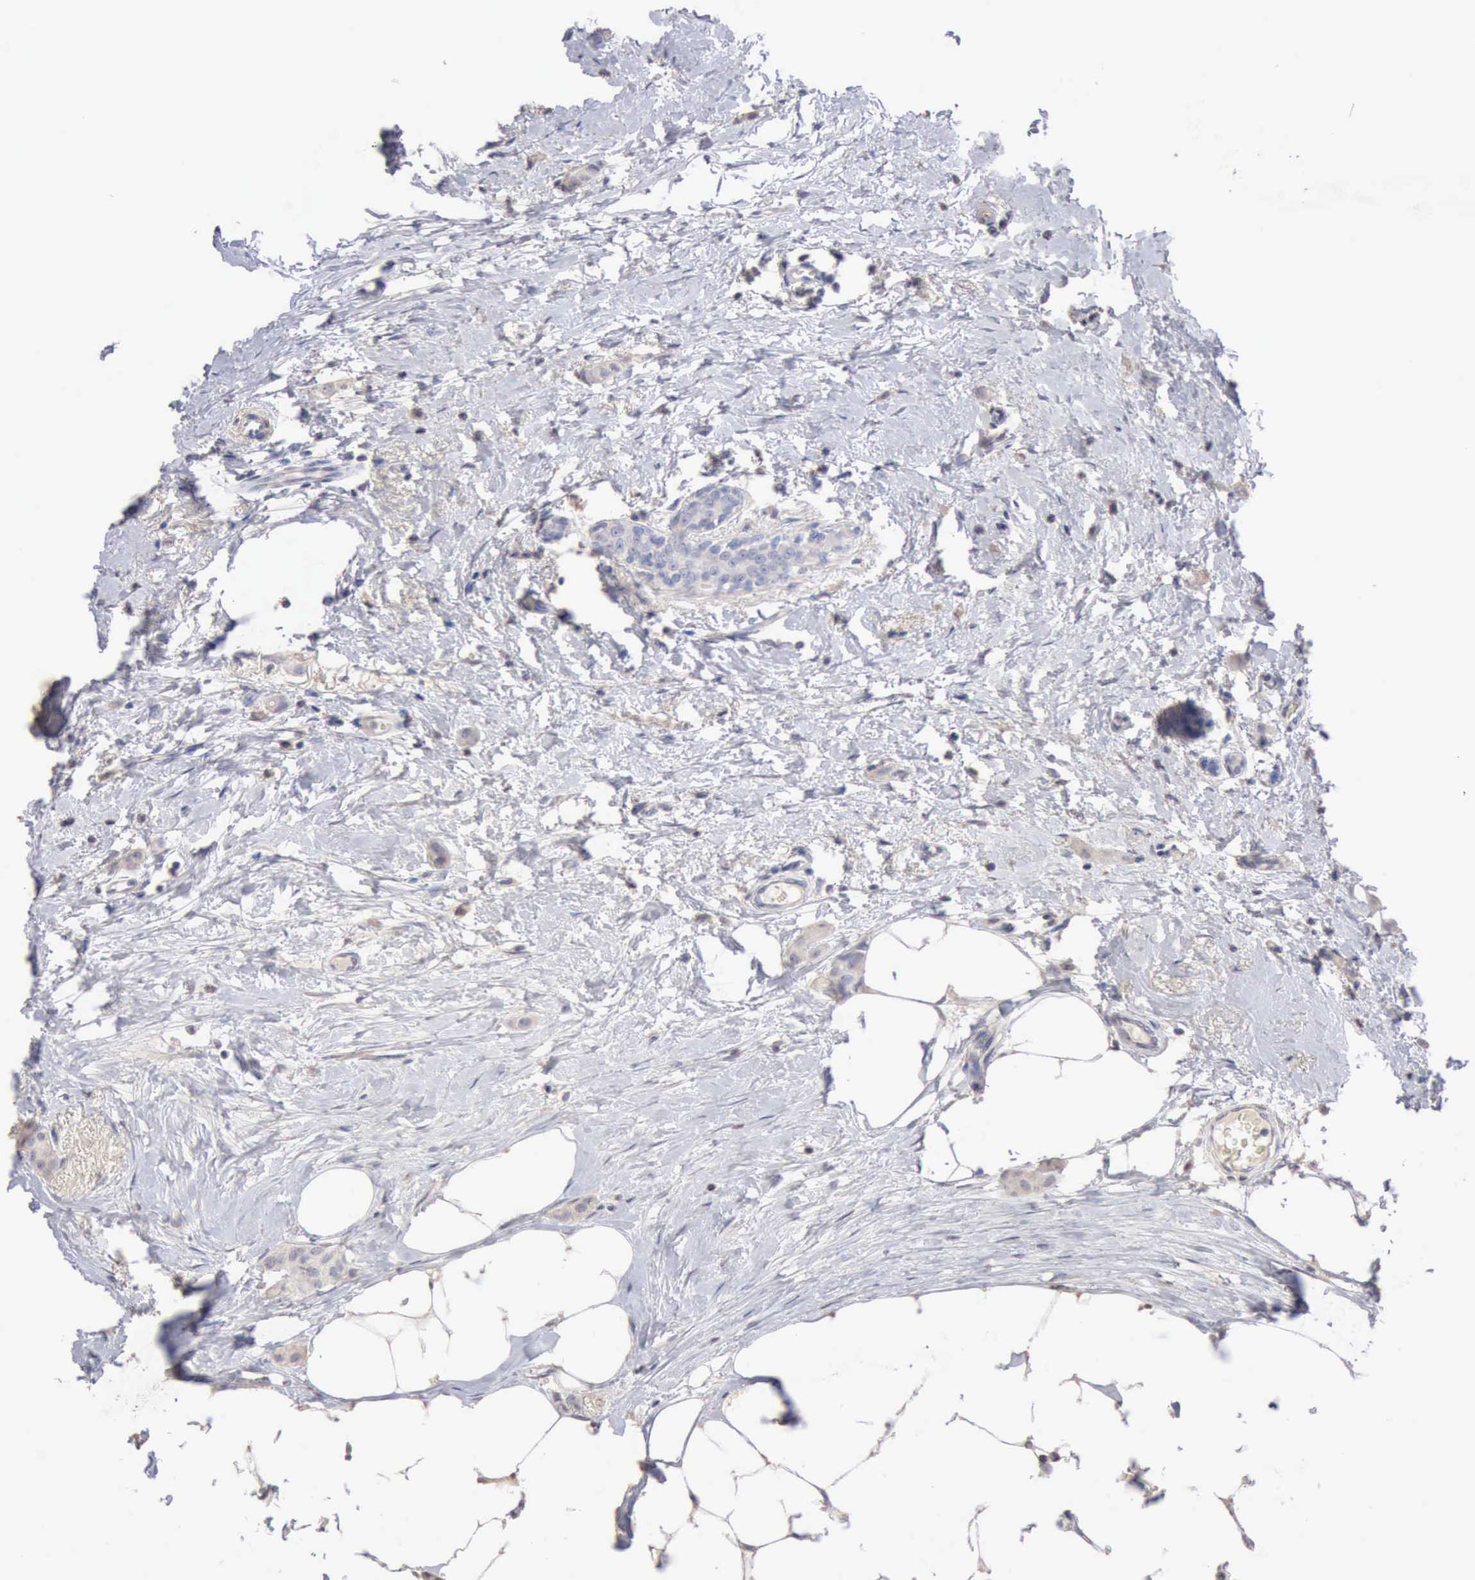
{"staining": {"intensity": "negative", "quantity": "none", "location": "none"}, "tissue": "breast cancer", "cell_type": "Tumor cells", "image_type": "cancer", "snomed": [{"axis": "morphology", "description": "Lobular carcinoma"}, {"axis": "topography", "description": "Breast"}], "caption": "DAB immunohistochemical staining of human breast cancer demonstrates no significant staining in tumor cells.", "gene": "KRT6B", "patient": {"sex": "female", "age": 55}}